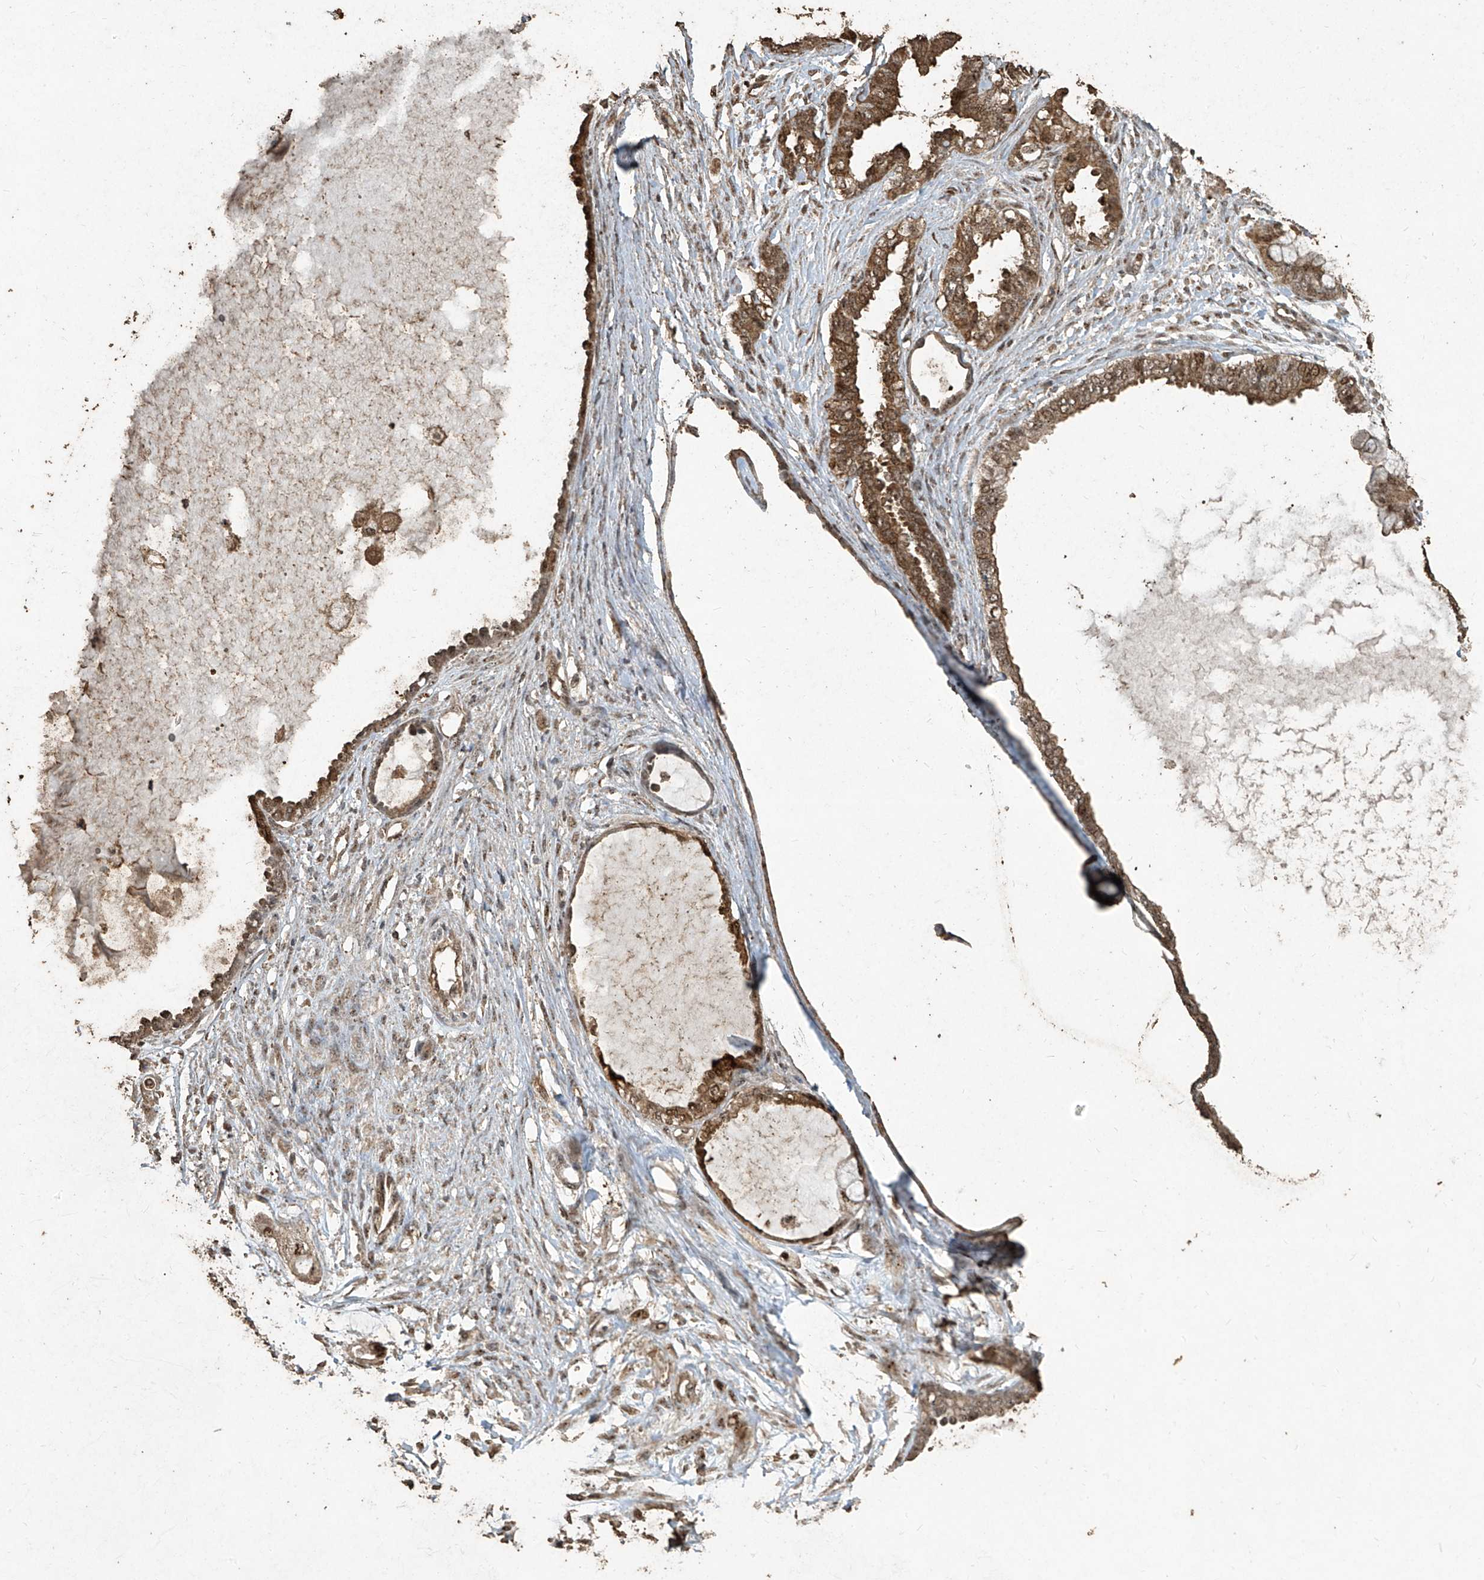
{"staining": {"intensity": "moderate", "quantity": ">75%", "location": "cytoplasmic/membranous,nuclear"}, "tissue": "ovarian cancer", "cell_type": "Tumor cells", "image_type": "cancer", "snomed": [{"axis": "morphology", "description": "Carcinoma, NOS"}, {"axis": "morphology", "description": "Carcinoma, endometroid"}, {"axis": "topography", "description": "Ovary"}], "caption": "IHC histopathology image of ovarian endometroid carcinoma stained for a protein (brown), which demonstrates medium levels of moderate cytoplasmic/membranous and nuclear expression in approximately >75% of tumor cells.", "gene": "ERBB3", "patient": {"sex": "female", "age": 50}}